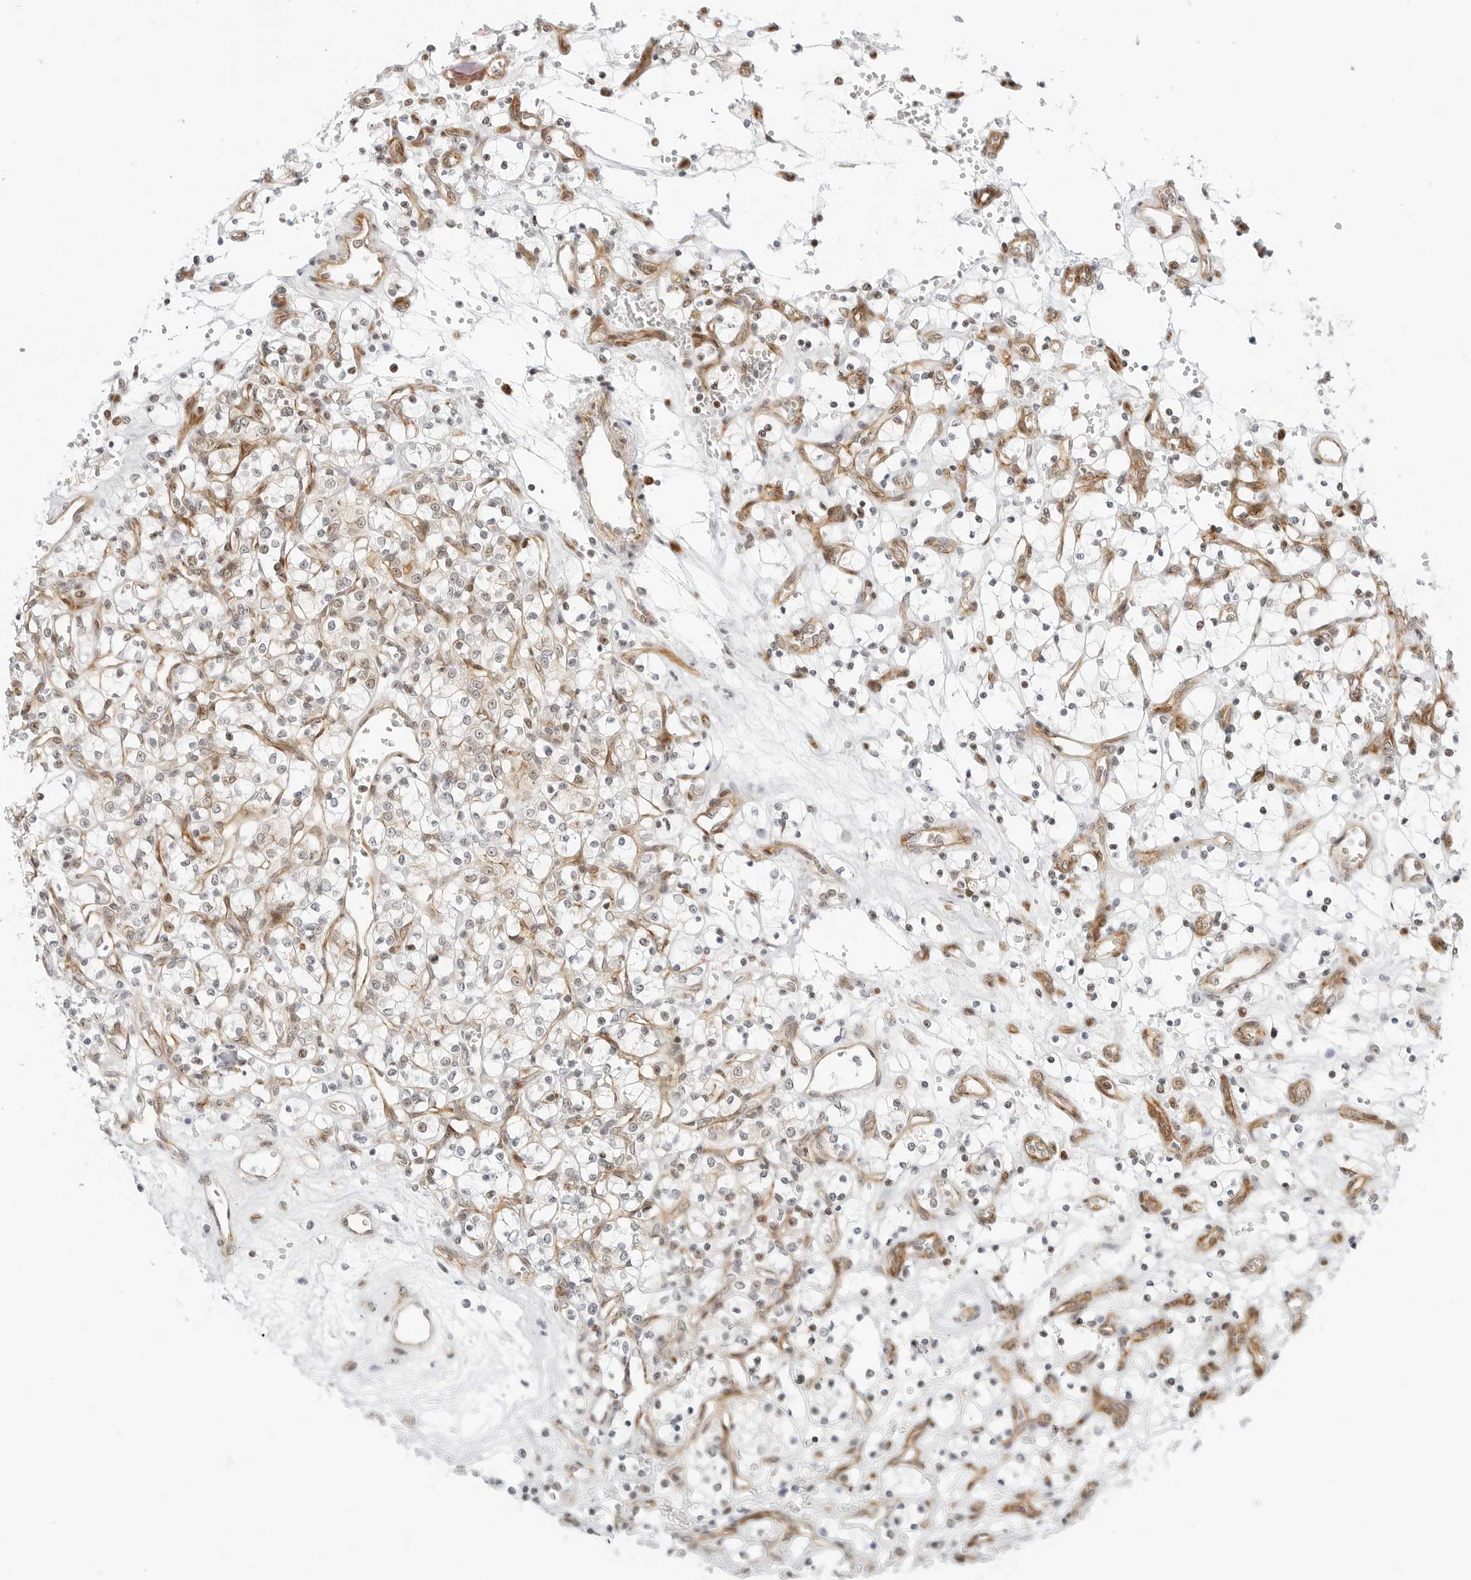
{"staining": {"intensity": "moderate", "quantity": "<25%", "location": "nuclear"}, "tissue": "renal cancer", "cell_type": "Tumor cells", "image_type": "cancer", "snomed": [{"axis": "morphology", "description": "Adenocarcinoma, NOS"}, {"axis": "topography", "description": "Kidney"}], "caption": "IHC histopathology image of neoplastic tissue: renal cancer (adenocarcinoma) stained using IHC shows low levels of moderate protein expression localized specifically in the nuclear of tumor cells, appearing as a nuclear brown color.", "gene": "ZNF613", "patient": {"sex": "female", "age": 69}}